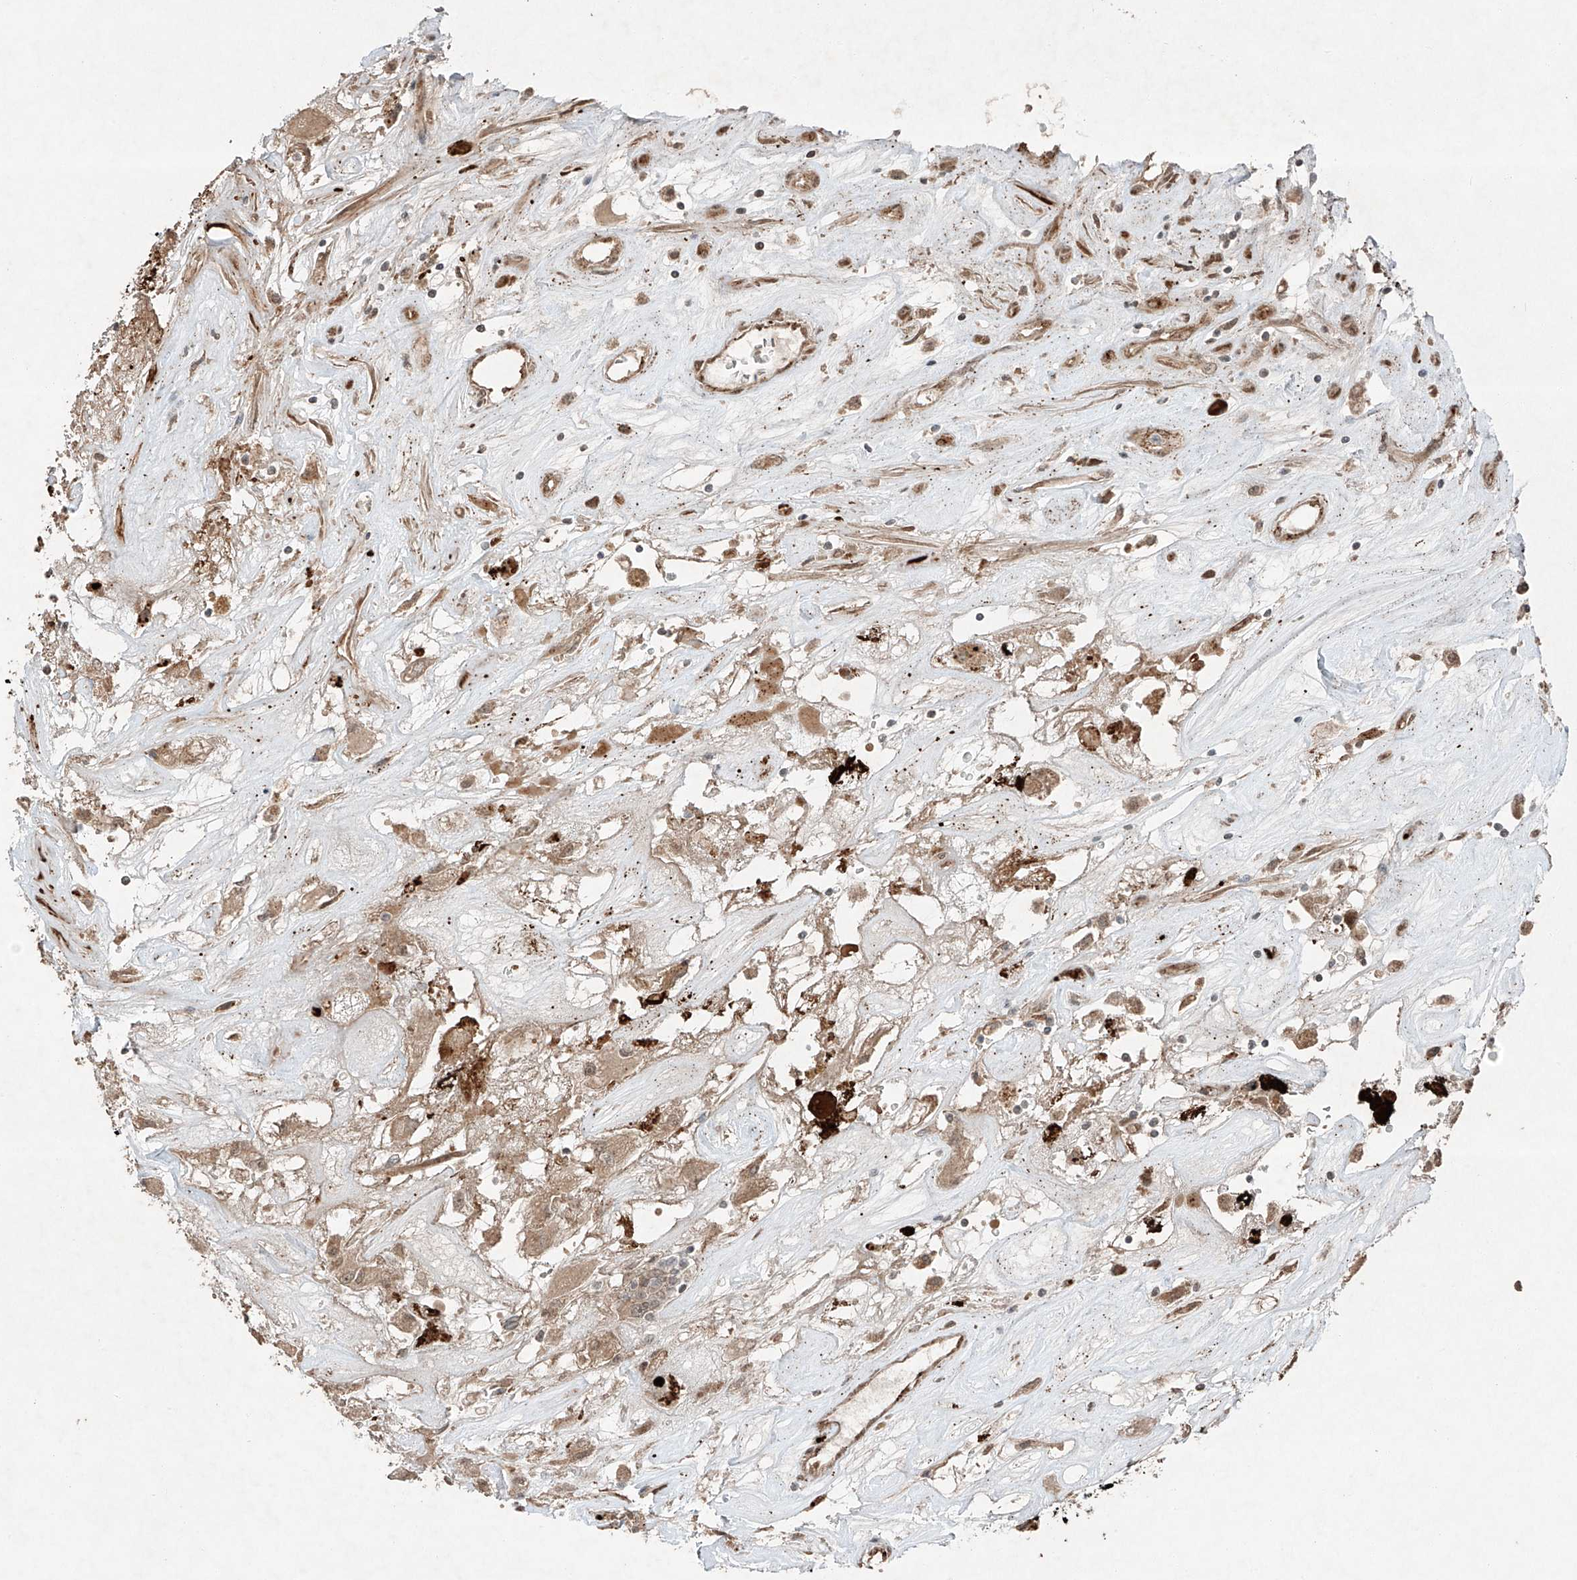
{"staining": {"intensity": "weak", "quantity": ">75%", "location": "cytoplasmic/membranous"}, "tissue": "renal cancer", "cell_type": "Tumor cells", "image_type": "cancer", "snomed": [{"axis": "morphology", "description": "Adenocarcinoma, NOS"}, {"axis": "topography", "description": "Kidney"}], "caption": "Tumor cells exhibit low levels of weak cytoplasmic/membranous positivity in about >75% of cells in human adenocarcinoma (renal).", "gene": "ZNF620", "patient": {"sex": "female", "age": 52}}